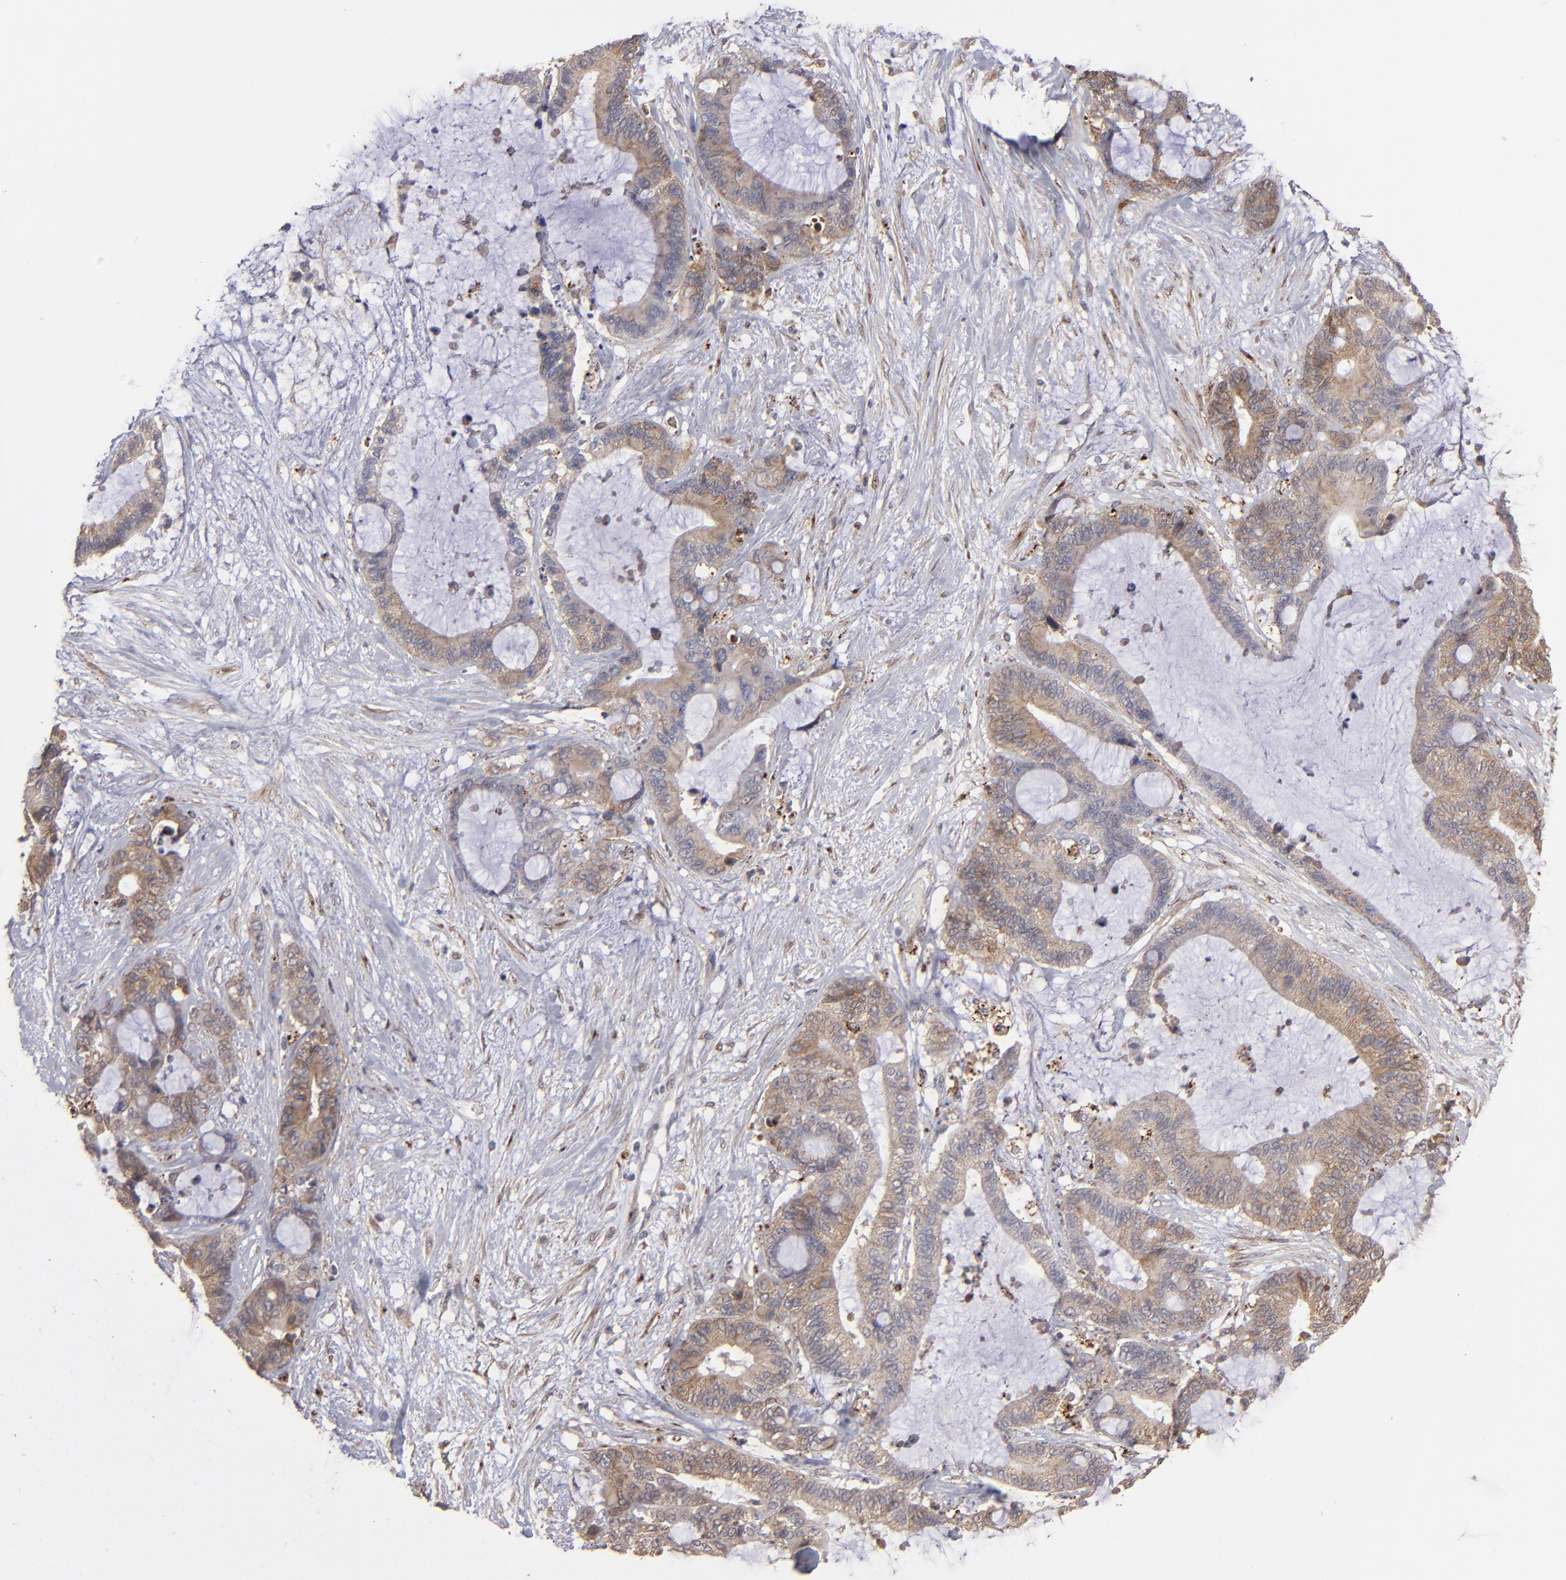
{"staining": {"intensity": "weak", "quantity": "25%-75%", "location": "cytoplasmic/membranous"}, "tissue": "liver cancer", "cell_type": "Tumor cells", "image_type": "cancer", "snomed": [{"axis": "morphology", "description": "Cholangiocarcinoma"}, {"axis": "topography", "description": "Liver"}], "caption": "DAB (3,3'-diaminobenzidine) immunohistochemical staining of human liver cancer exhibits weak cytoplasmic/membranous protein expression in about 25%-75% of tumor cells.", "gene": "ITGB5", "patient": {"sex": "female", "age": 73}}